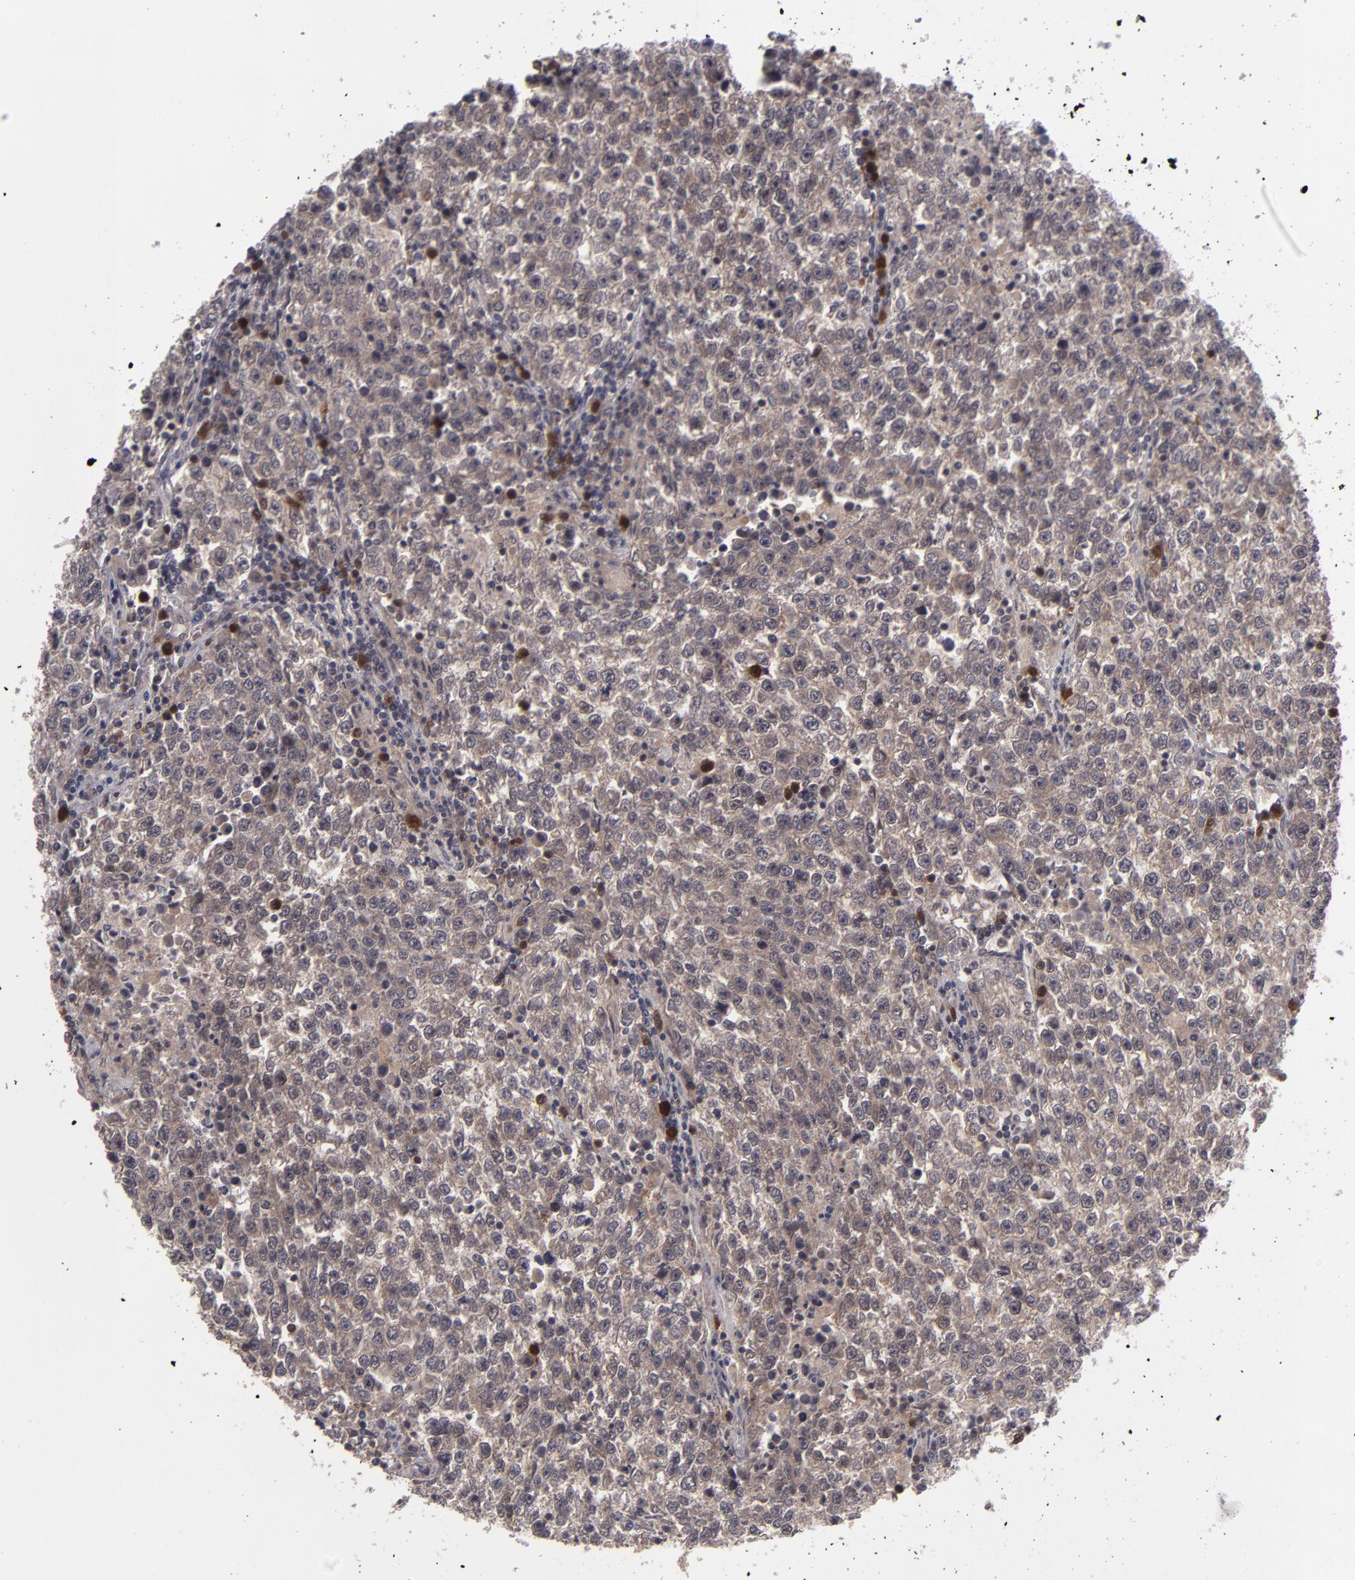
{"staining": {"intensity": "weak", "quantity": ">75%", "location": "cytoplasmic/membranous,nuclear"}, "tissue": "testis cancer", "cell_type": "Tumor cells", "image_type": "cancer", "snomed": [{"axis": "morphology", "description": "Seminoma, NOS"}, {"axis": "topography", "description": "Testis"}], "caption": "An immunohistochemistry micrograph of neoplastic tissue is shown. Protein staining in brown labels weak cytoplasmic/membranous and nuclear positivity in testis cancer (seminoma) within tumor cells.", "gene": "TYMS", "patient": {"sex": "male", "age": 36}}